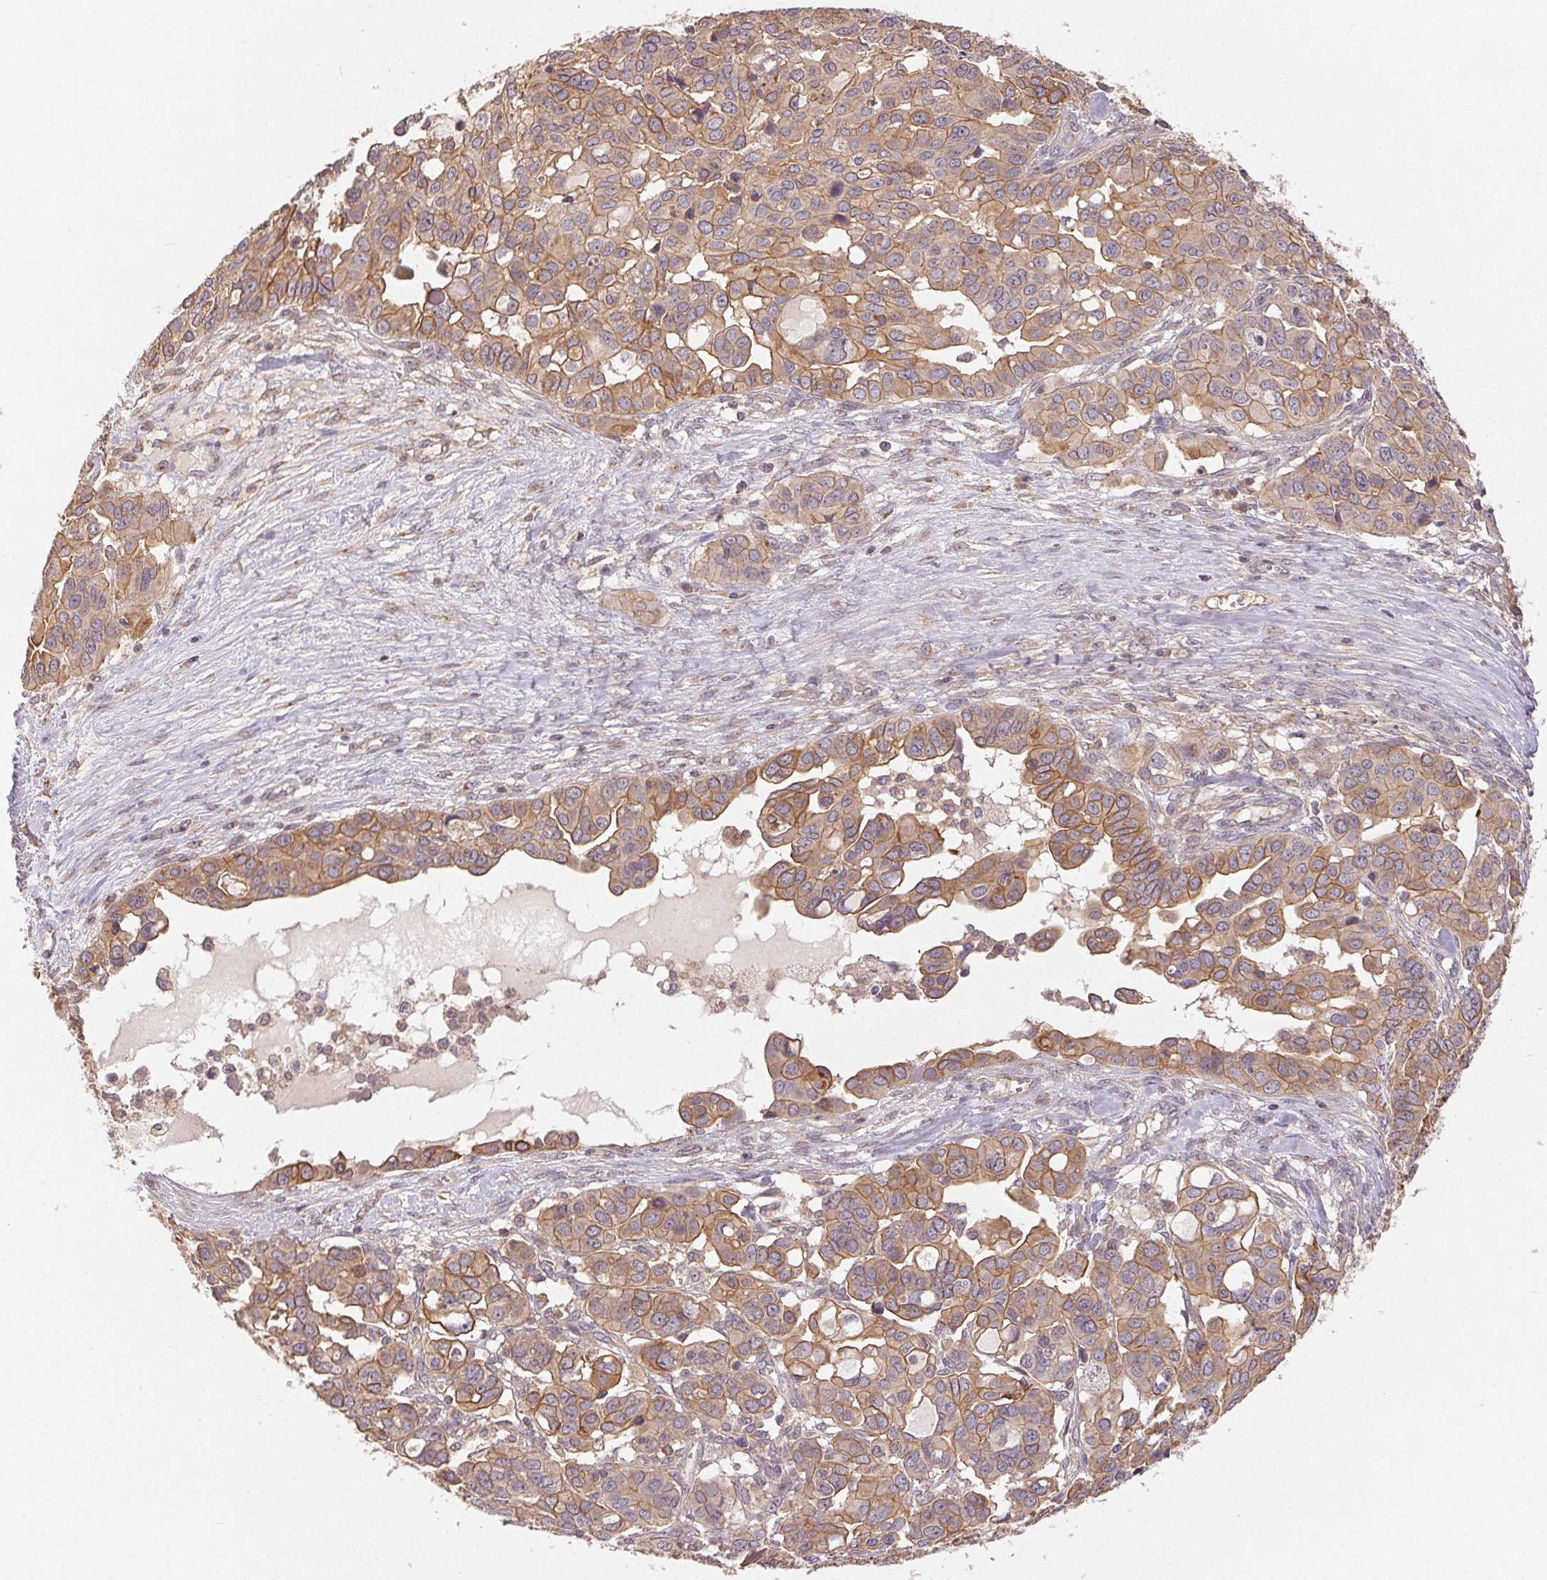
{"staining": {"intensity": "moderate", "quantity": ">75%", "location": "cytoplasmic/membranous"}, "tissue": "ovarian cancer", "cell_type": "Tumor cells", "image_type": "cancer", "snomed": [{"axis": "morphology", "description": "Carcinoma, endometroid"}, {"axis": "topography", "description": "Ovary"}], "caption": "Protein expression analysis of human ovarian endometroid carcinoma reveals moderate cytoplasmic/membranous expression in about >75% of tumor cells.", "gene": "MAPKAPK2", "patient": {"sex": "female", "age": 78}}